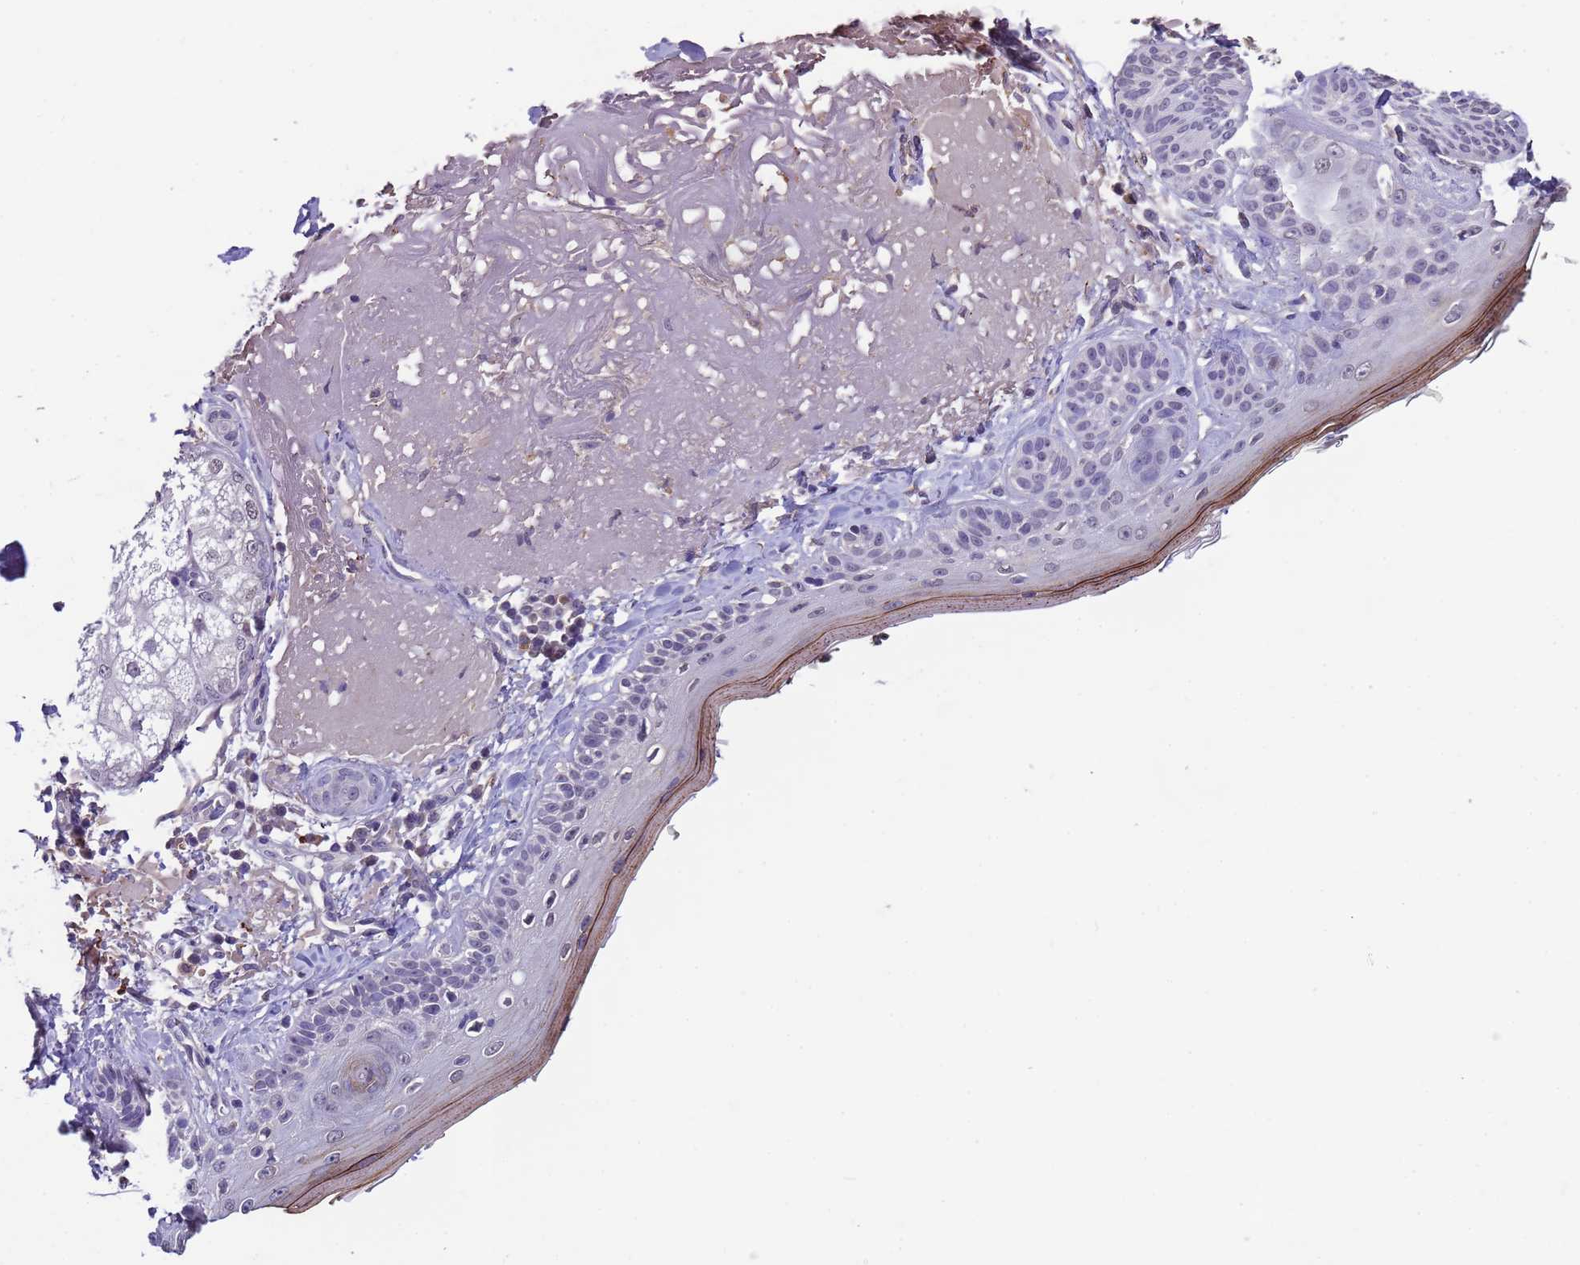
{"staining": {"intensity": "negative", "quantity": "none", "location": "none"}, "tissue": "skin cancer", "cell_type": "Tumor cells", "image_type": "cancer", "snomed": [{"axis": "morphology", "description": "Basal cell carcinoma"}, {"axis": "topography", "description": "Skin"}], "caption": "Skin cancer (basal cell carcinoma) stained for a protein using immunohistochemistry (IHC) displays no staining tumor cells.", "gene": "ZNF248", "patient": {"sex": "male", "age": 88}}